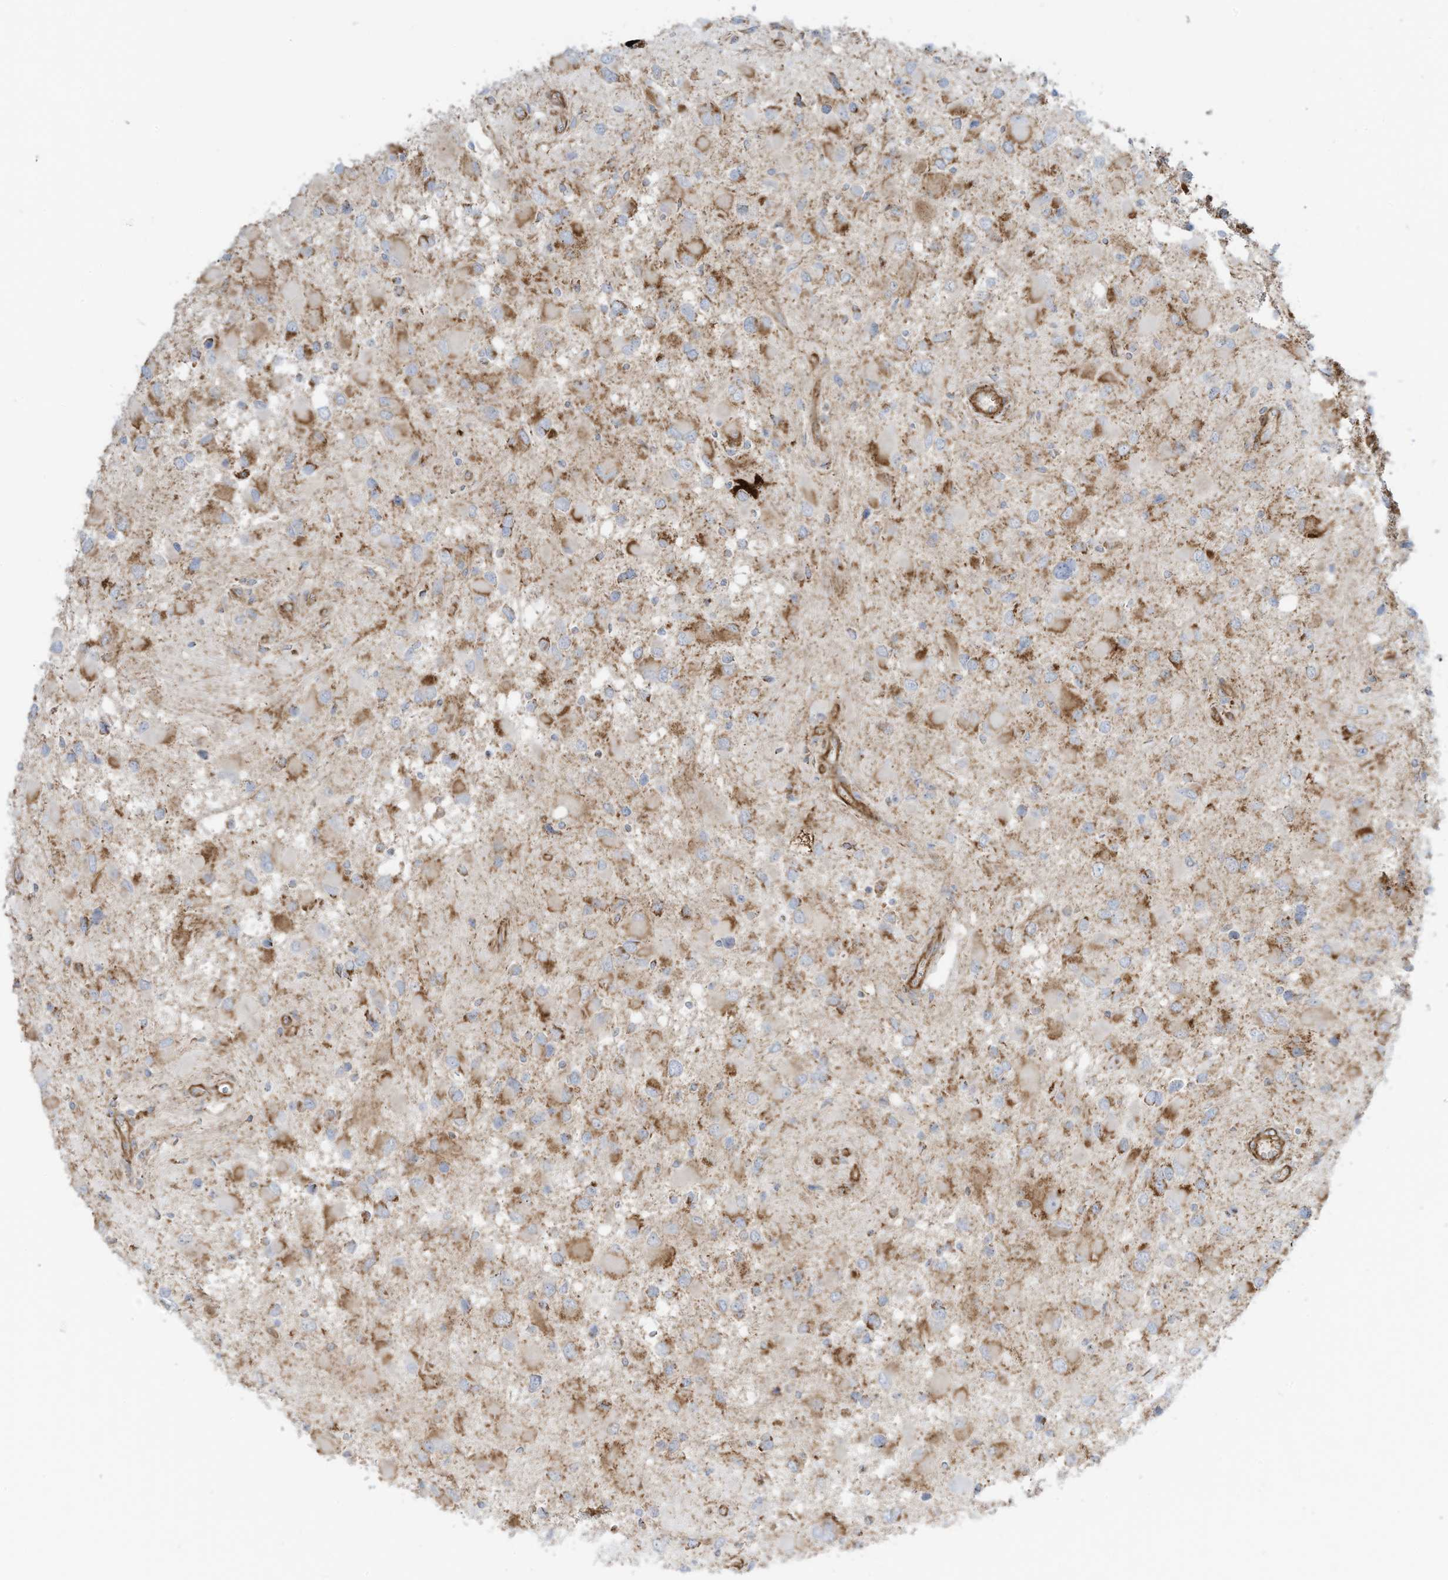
{"staining": {"intensity": "moderate", "quantity": "<25%", "location": "cytoplasmic/membranous"}, "tissue": "glioma", "cell_type": "Tumor cells", "image_type": "cancer", "snomed": [{"axis": "morphology", "description": "Glioma, malignant, High grade"}, {"axis": "topography", "description": "Brain"}], "caption": "Immunohistochemical staining of glioma shows low levels of moderate cytoplasmic/membranous positivity in about <25% of tumor cells. (DAB IHC, brown staining for protein, blue staining for nuclei).", "gene": "ABCB7", "patient": {"sex": "male", "age": 53}}